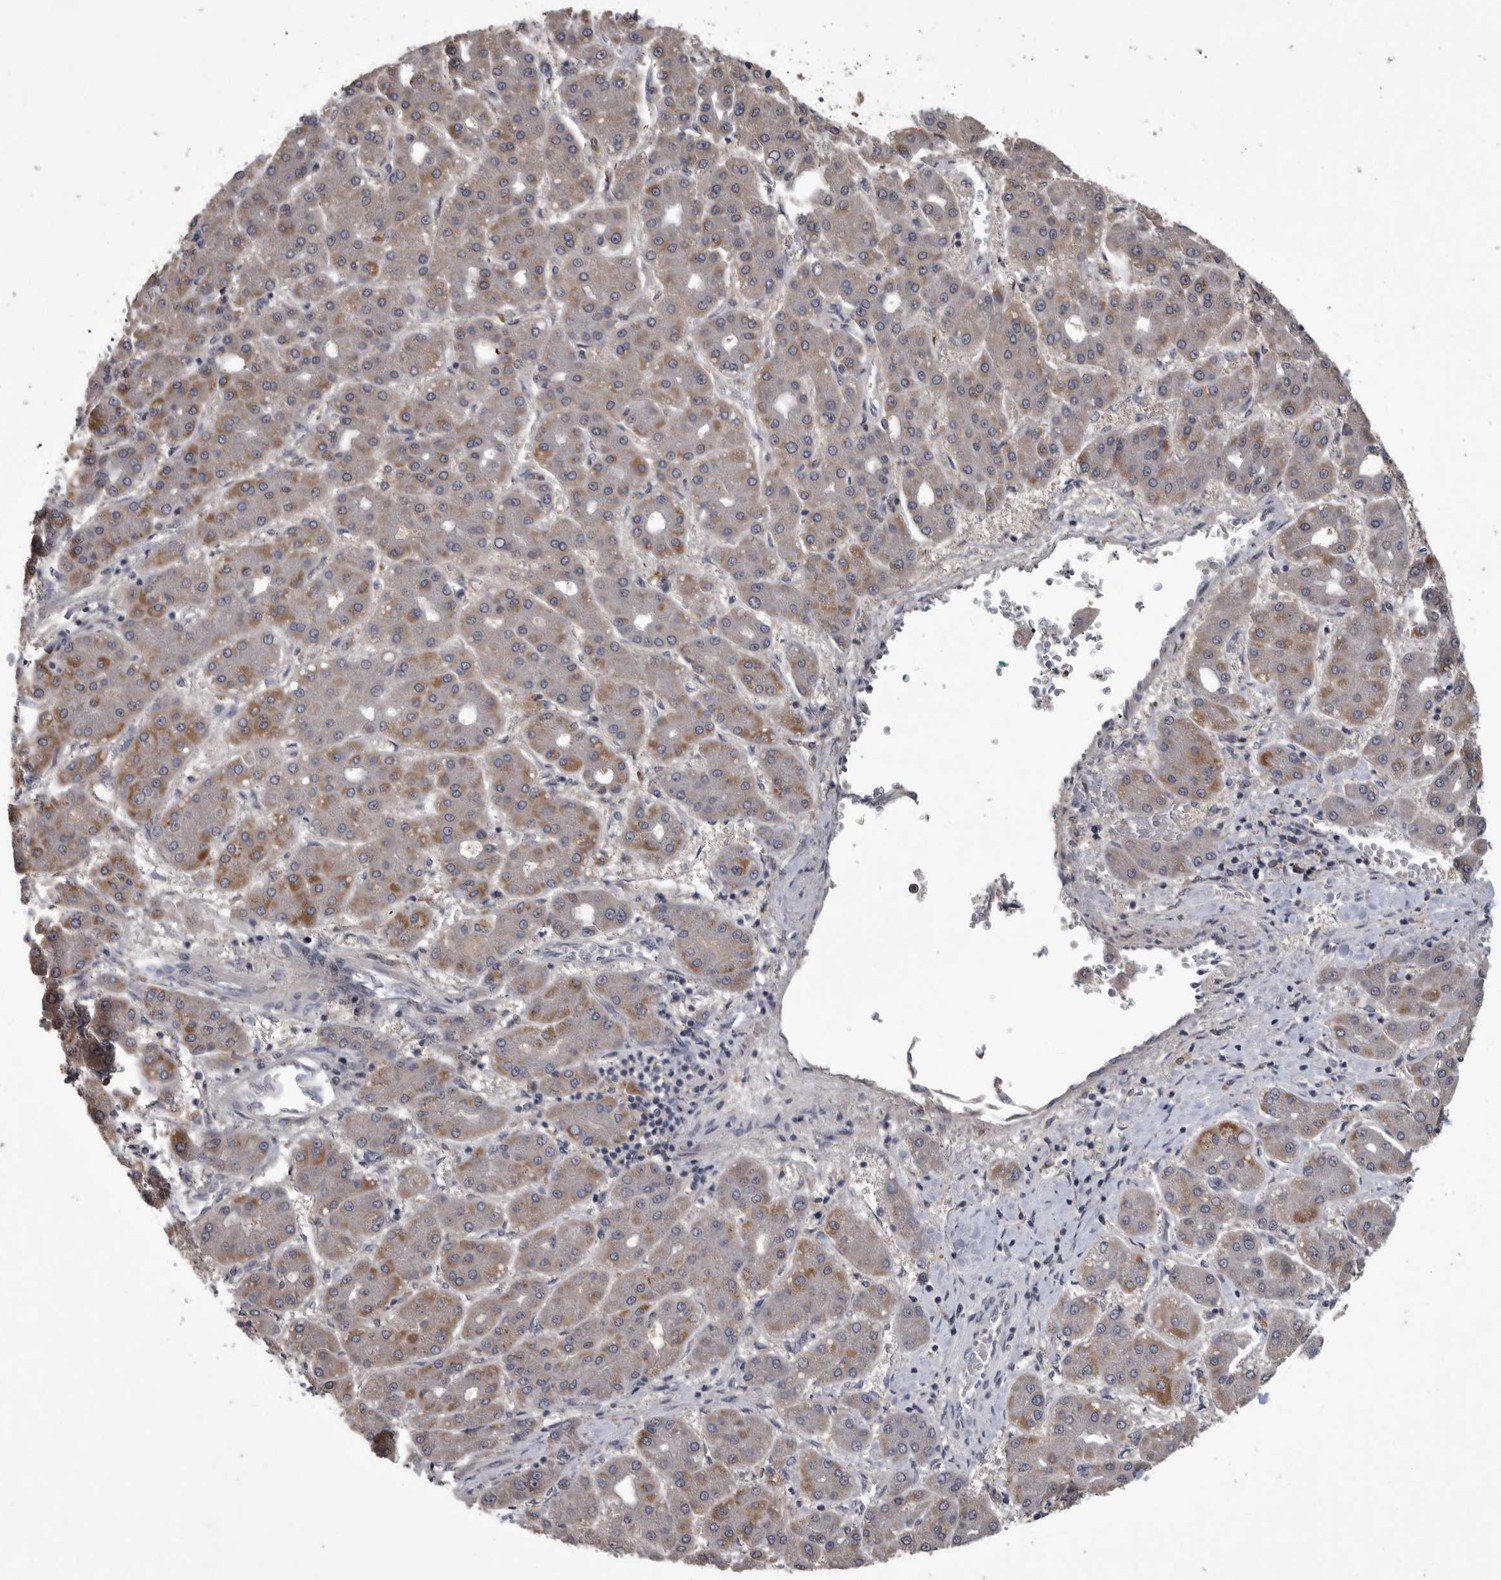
{"staining": {"intensity": "weak", "quantity": "25%-75%", "location": "cytoplasmic/membranous"}, "tissue": "liver cancer", "cell_type": "Tumor cells", "image_type": "cancer", "snomed": [{"axis": "morphology", "description": "Carcinoma, Hepatocellular, NOS"}, {"axis": "topography", "description": "Liver"}], "caption": "This is an image of IHC staining of liver cancer, which shows weak expression in the cytoplasmic/membranous of tumor cells.", "gene": "ZNF114", "patient": {"sex": "male", "age": 65}}